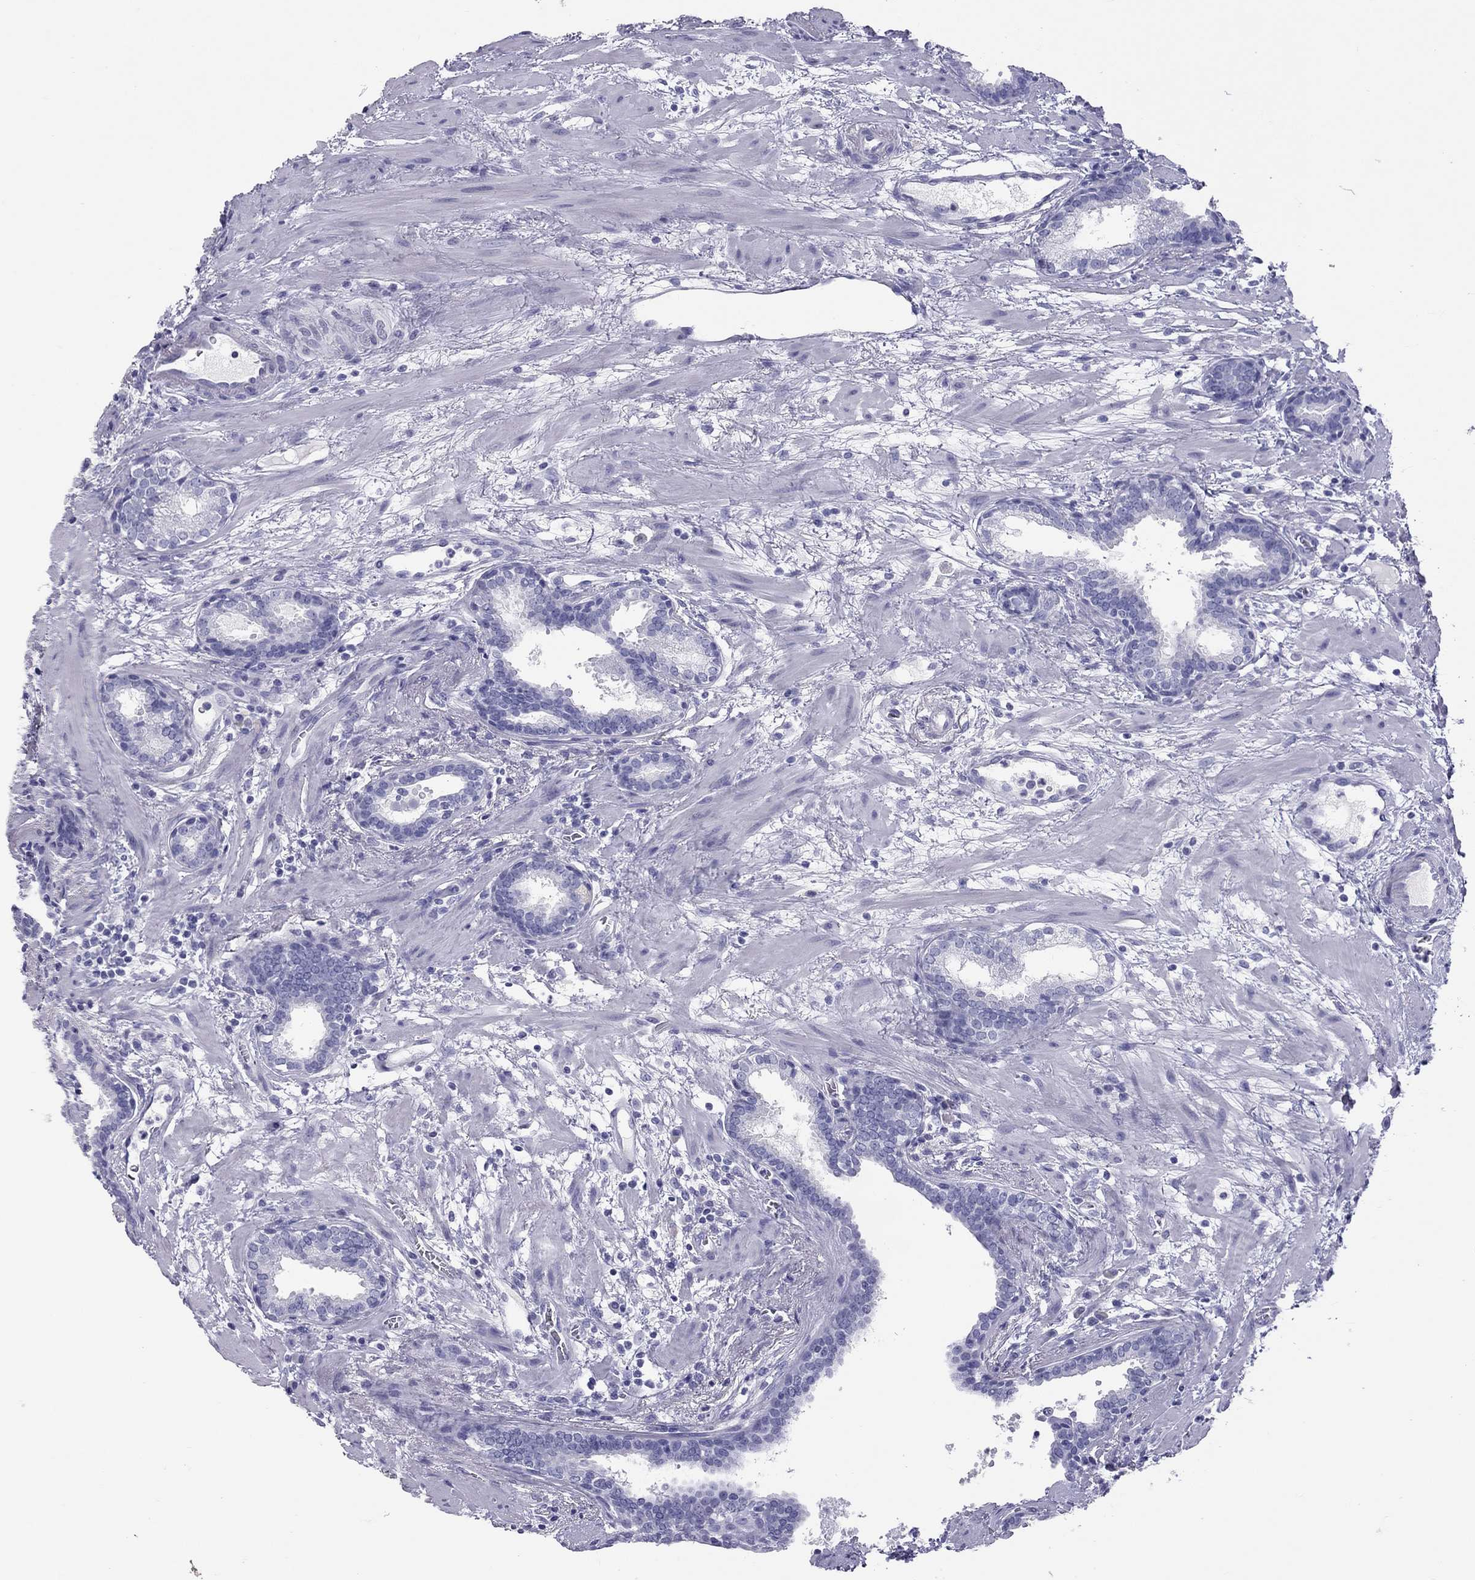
{"staining": {"intensity": "negative", "quantity": "none", "location": "none"}, "tissue": "prostate cancer", "cell_type": "Tumor cells", "image_type": "cancer", "snomed": [{"axis": "morphology", "description": "Adenocarcinoma, NOS"}, {"axis": "topography", "description": "Prostate"}], "caption": "An immunohistochemistry (IHC) histopathology image of prostate cancer is shown. There is no staining in tumor cells of prostate cancer.", "gene": "STAG3", "patient": {"sex": "male", "age": 66}}